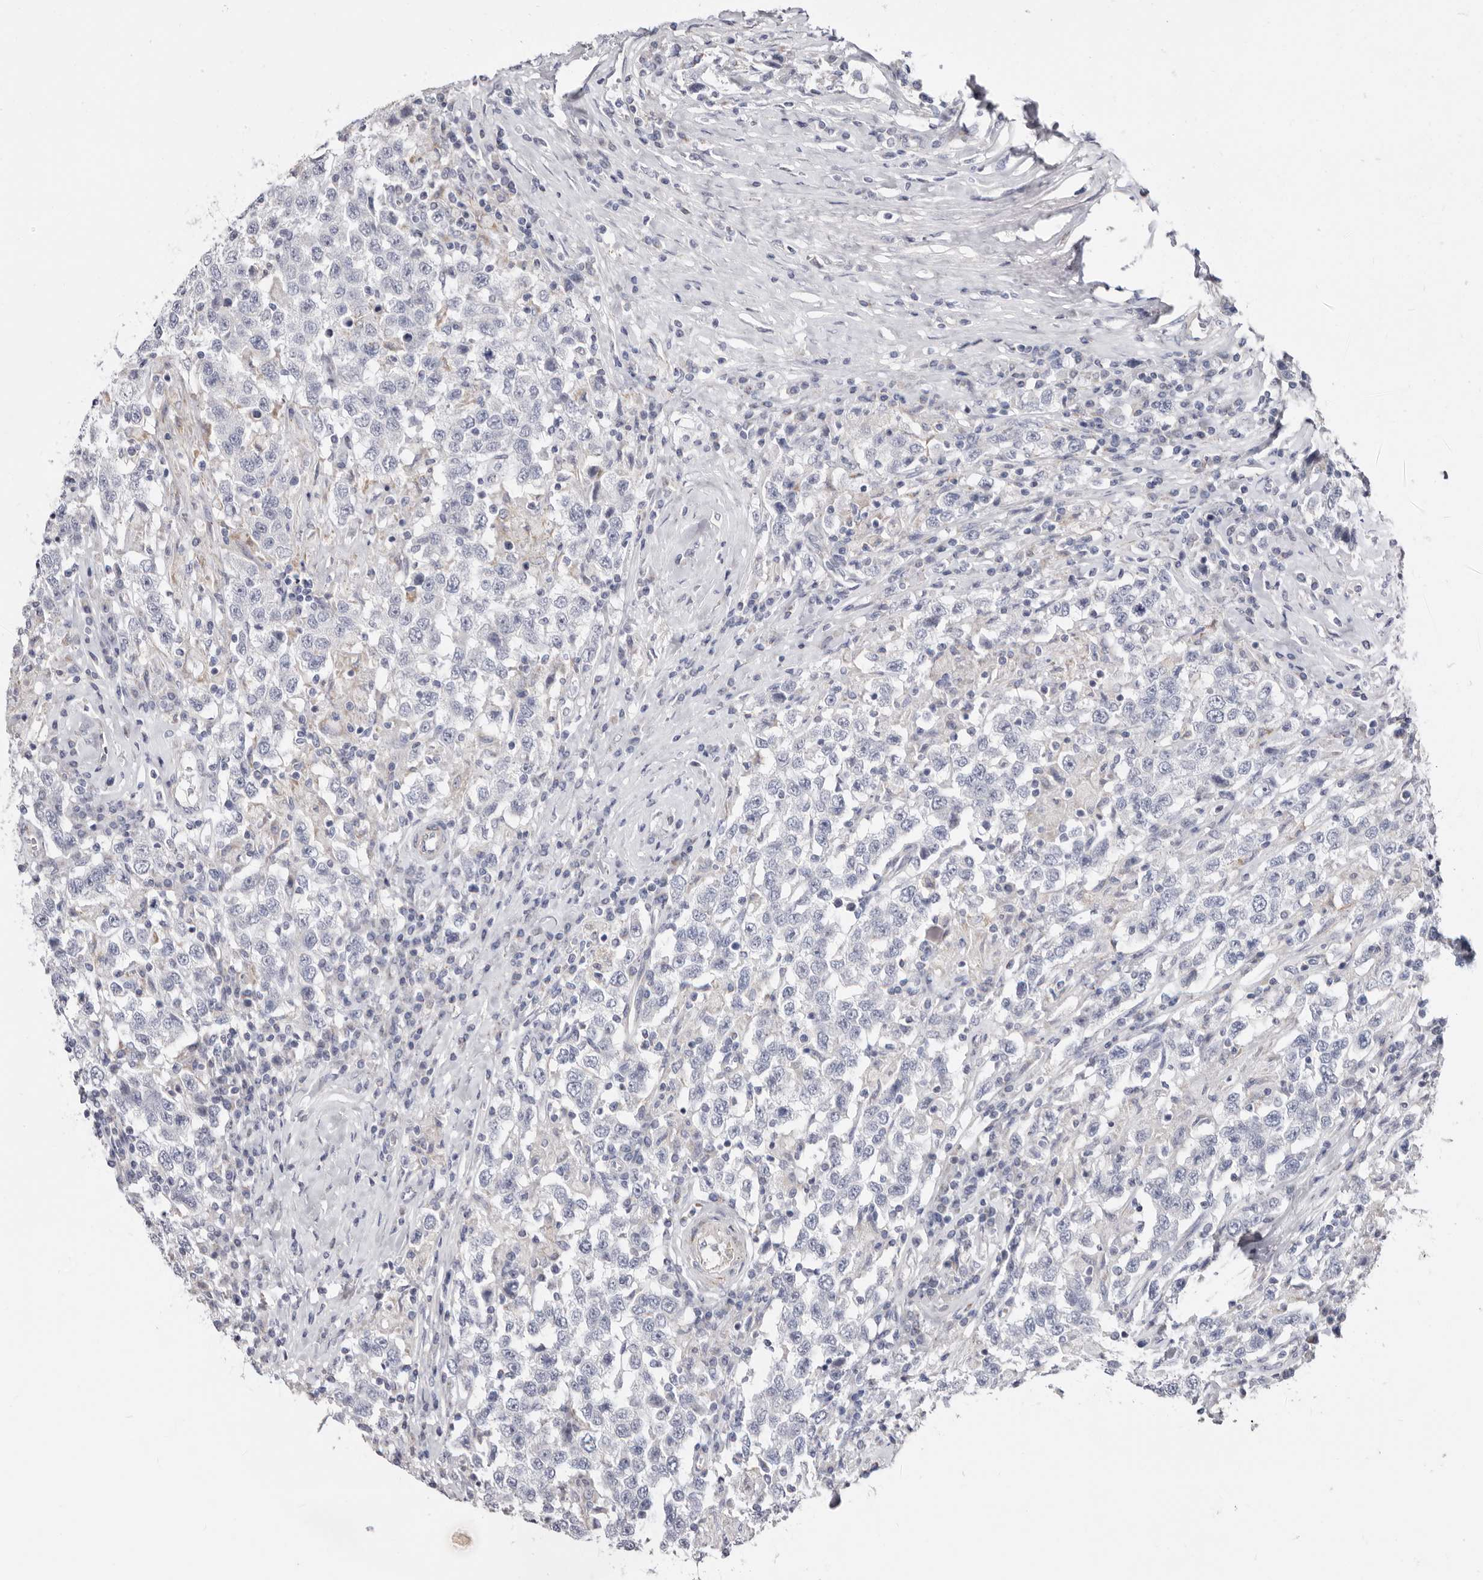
{"staining": {"intensity": "negative", "quantity": "none", "location": "none"}, "tissue": "testis cancer", "cell_type": "Tumor cells", "image_type": "cancer", "snomed": [{"axis": "morphology", "description": "Seminoma, NOS"}, {"axis": "topography", "description": "Testis"}], "caption": "Immunohistochemical staining of human testis seminoma demonstrates no significant staining in tumor cells.", "gene": "RSPO2", "patient": {"sex": "male", "age": 41}}